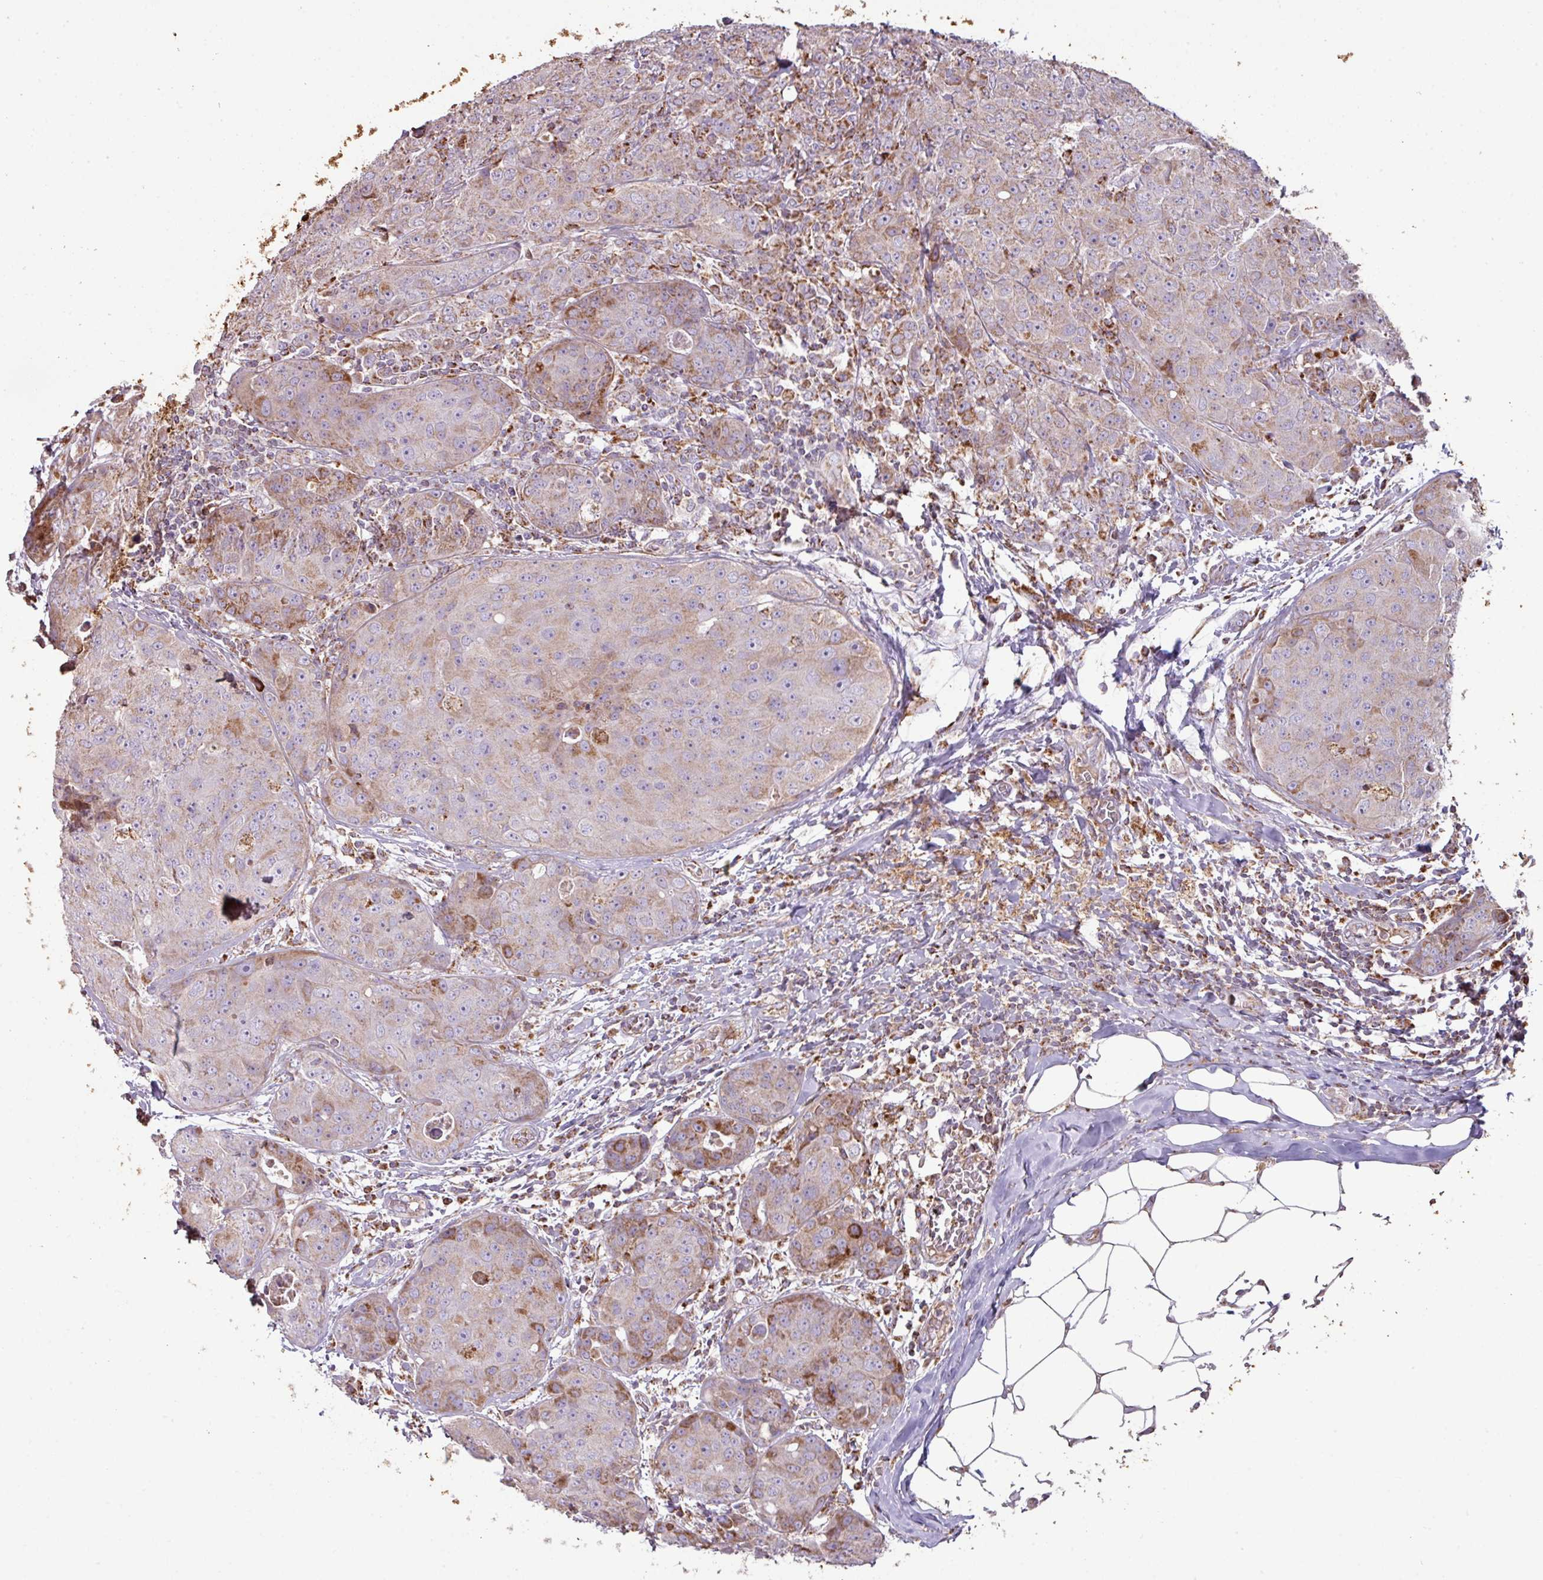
{"staining": {"intensity": "moderate", "quantity": "25%-75%", "location": "cytoplasmic/membranous"}, "tissue": "breast cancer", "cell_type": "Tumor cells", "image_type": "cancer", "snomed": [{"axis": "morphology", "description": "Duct carcinoma"}, {"axis": "topography", "description": "Breast"}], "caption": "An IHC image of neoplastic tissue is shown. Protein staining in brown shows moderate cytoplasmic/membranous positivity in breast infiltrating ductal carcinoma within tumor cells. (Stains: DAB (3,3'-diaminobenzidine) in brown, nuclei in blue, Microscopy: brightfield microscopy at high magnification).", "gene": "SQOR", "patient": {"sex": "female", "age": 43}}